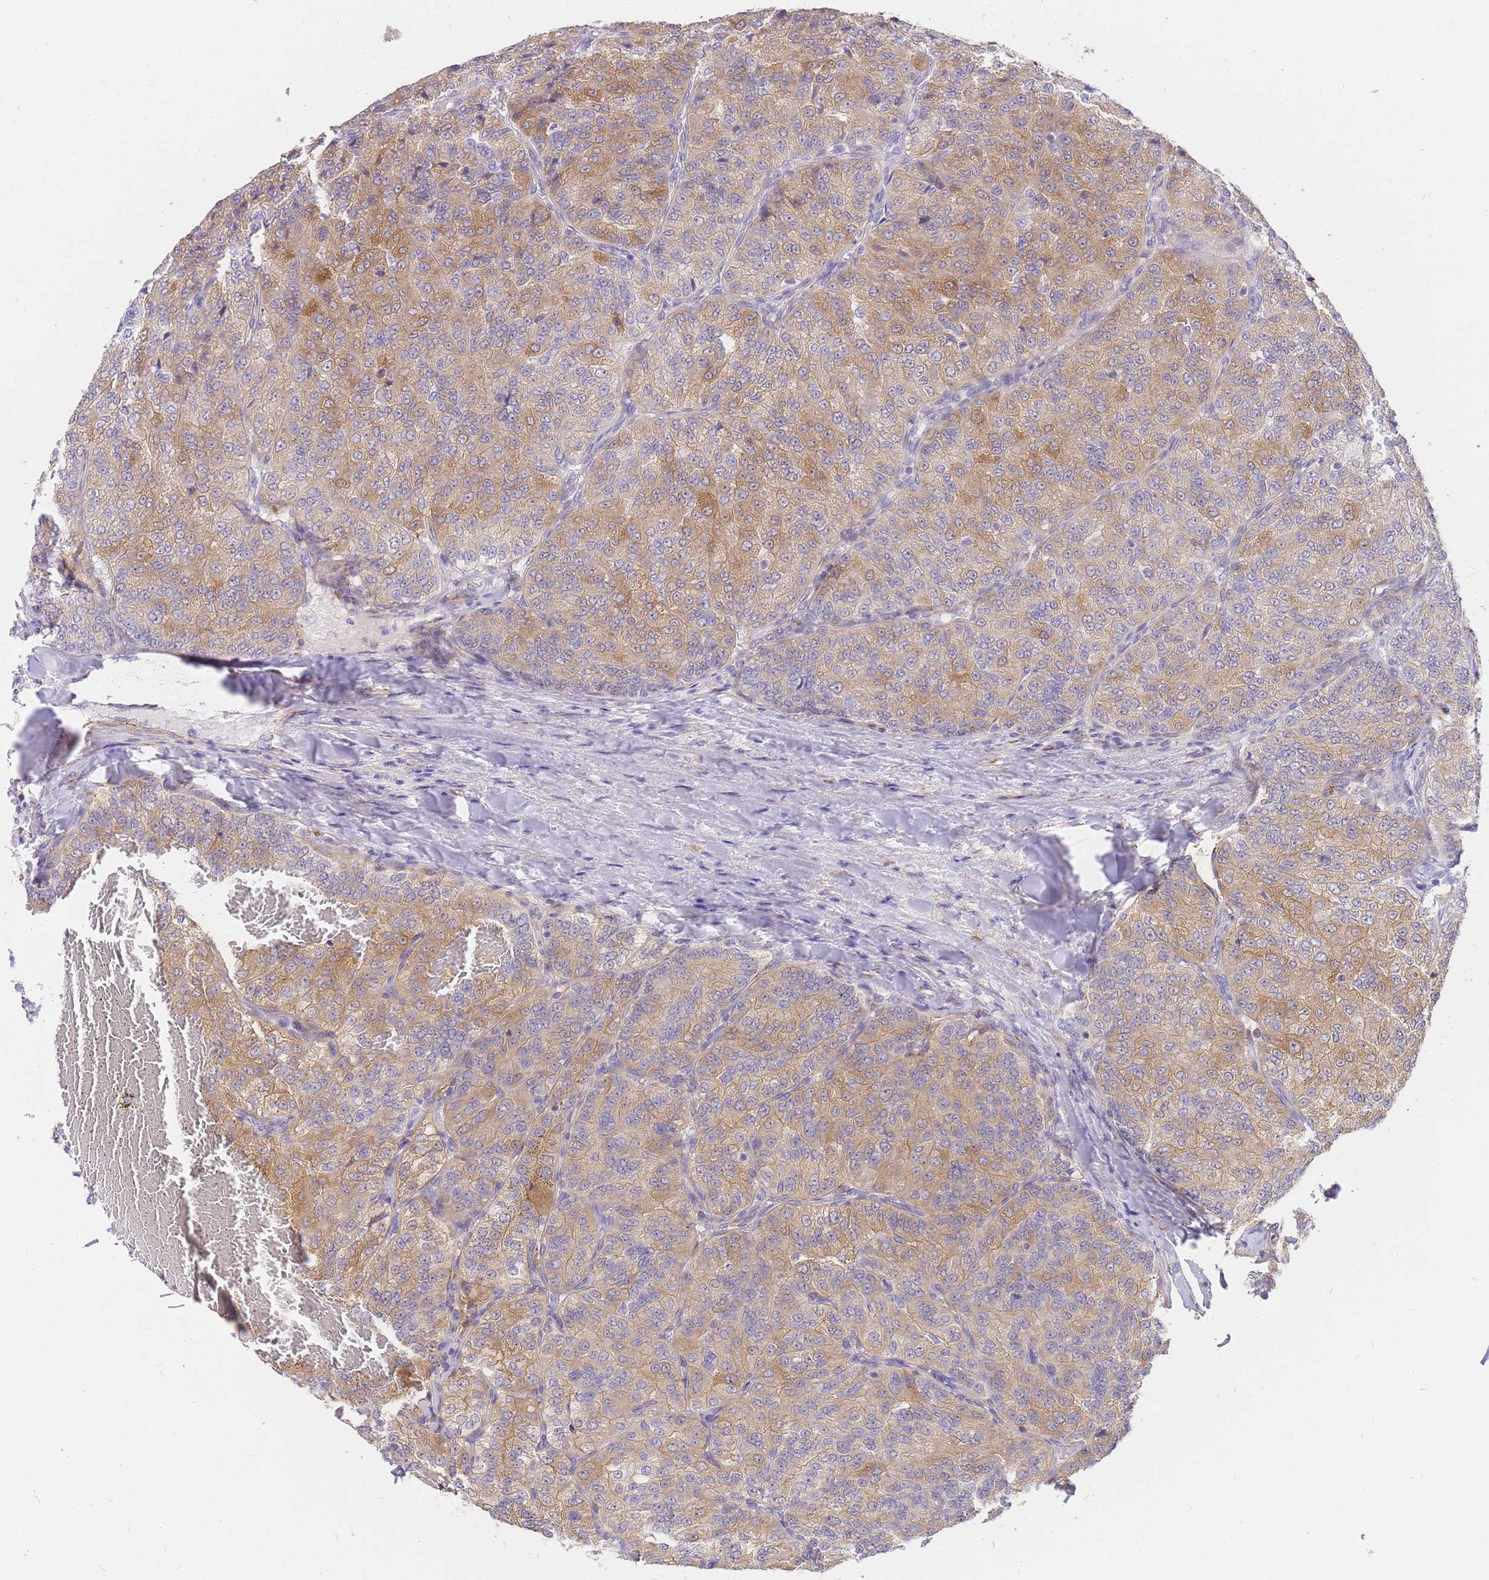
{"staining": {"intensity": "moderate", "quantity": ">75%", "location": "cytoplasmic/membranous"}, "tissue": "renal cancer", "cell_type": "Tumor cells", "image_type": "cancer", "snomed": [{"axis": "morphology", "description": "Adenocarcinoma, NOS"}, {"axis": "topography", "description": "Kidney"}], "caption": "A micrograph showing moderate cytoplasmic/membranous expression in approximately >75% of tumor cells in renal cancer (adenocarcinoma), as visualized by brown immunohistochemical staining.", "gene": "S100PBP", "patient": {"sex": "female", "age": 63}}